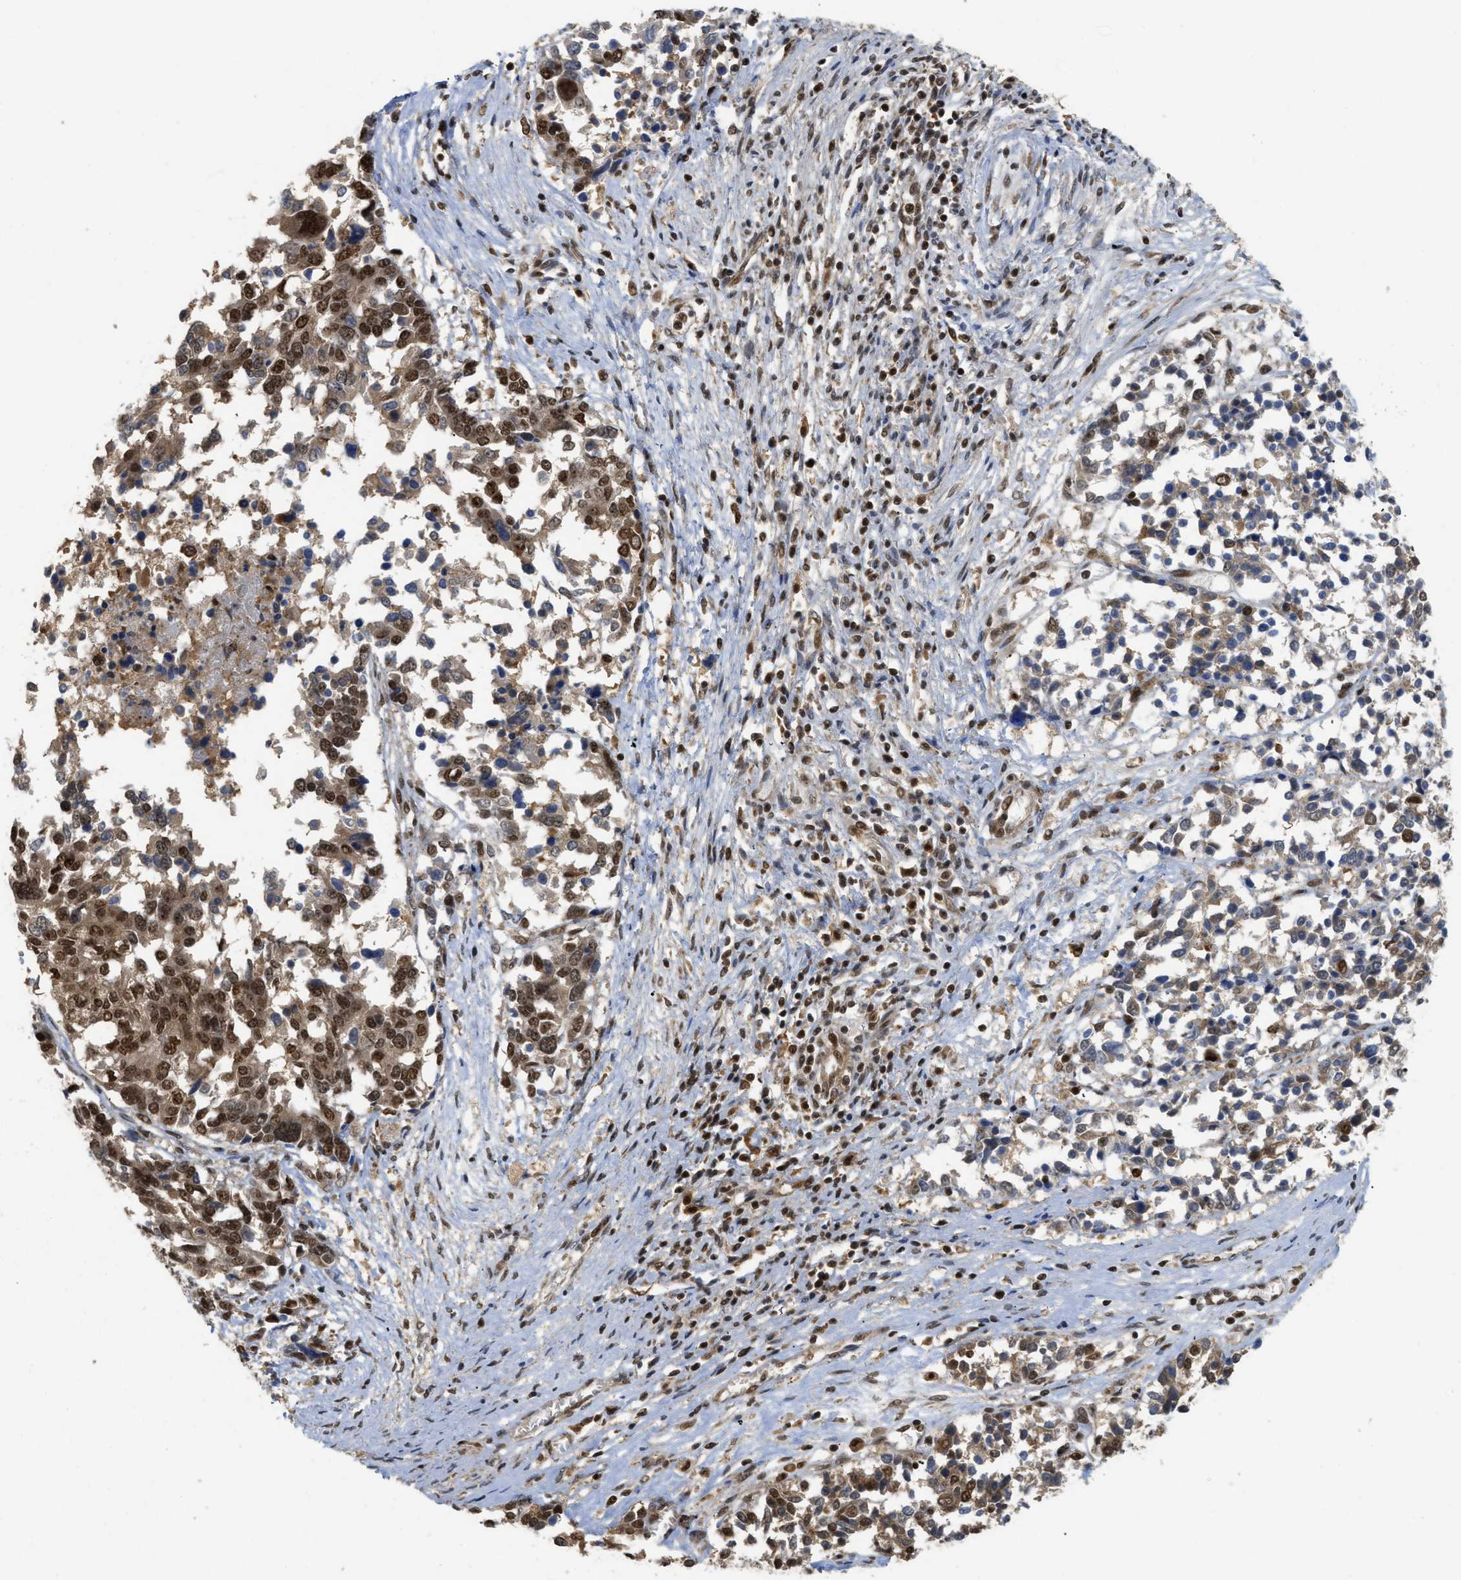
{"staining": {"intensity": "moderate", "quantity": ">75%", "location": "cytoplasmic/membranous,nuclear"}, "tissue": "ovarian cancer", "cell_type": "Tumor cells", "image_type": "cancer", "snomed": [{"axis": "morphology", "description": "Cystadenocarcinoma, serous, NOS"}, {"axis": "topography", "description": "Ovary"}], "caption": "This image reveals IHC staining of ovarian cancer (serous cystadenocarcinoma), with medium moderate cytoplasmic/membranous and nuclear staining in approximately >75% of tumor cells.", "gene": "TACC1", "patient": {"sex": "female", "age": 44}}